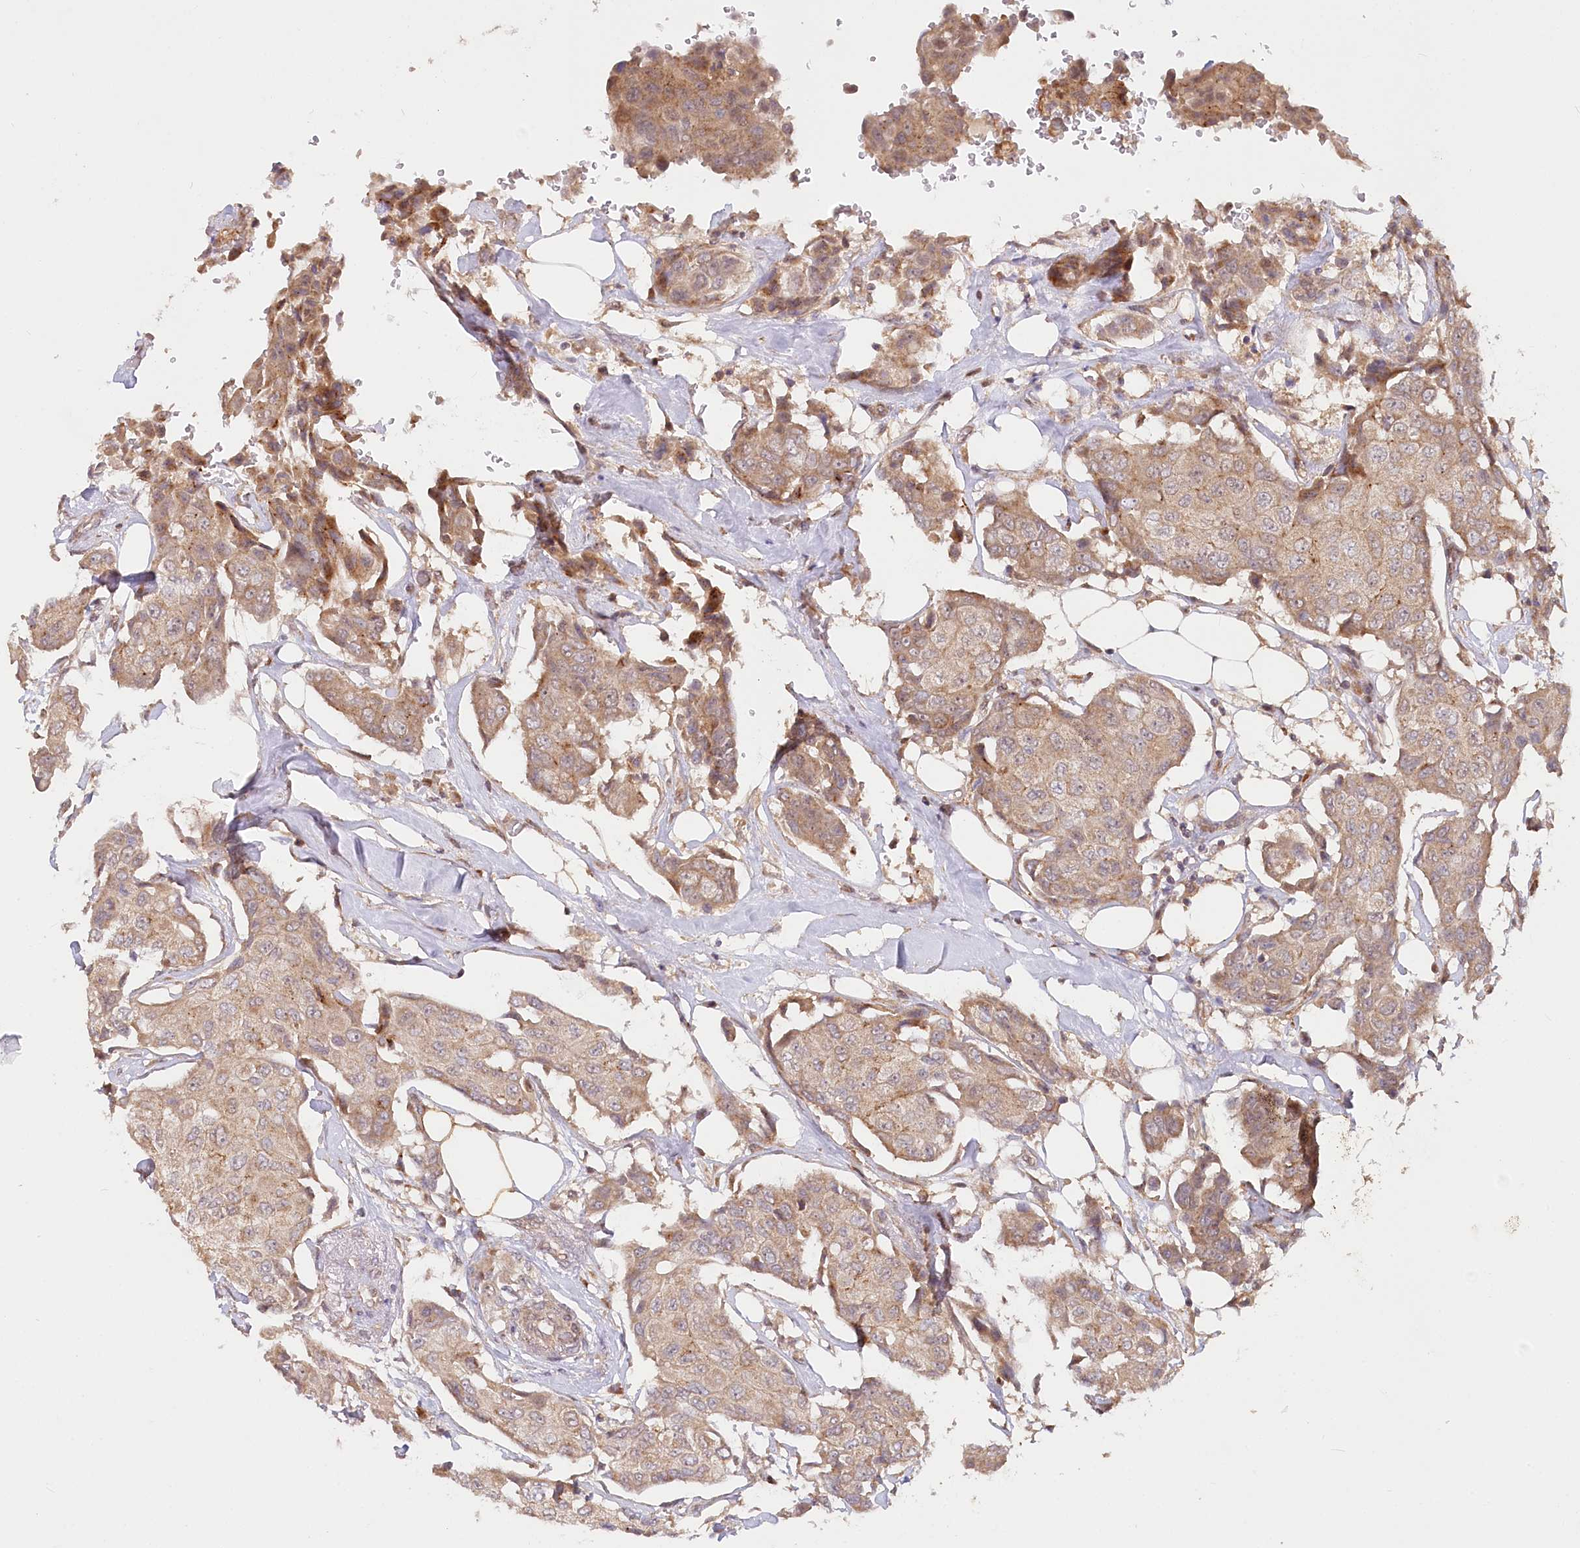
{"staining": {"intensity": "weak", "quantity": ">75%", "location": "cytoplasmic/membranous"}, "tissue": "breast cancer", "cell_type": "Tumor cells", "image_type": "cancer", "snomed": [{"axis": "morphology", "description": "Duct carcinoma"}, {"axis": "topography", "description": "Breast"}], "caption": "This is an image of immunohistochemistry staining of breast cancer (infiltrating ductal carcinoma), which shows weak expression in the cytoplasmic/membranous of tumor cells.", "gene": "CEP70", "patient": {"sex": "female", "age": 80}}